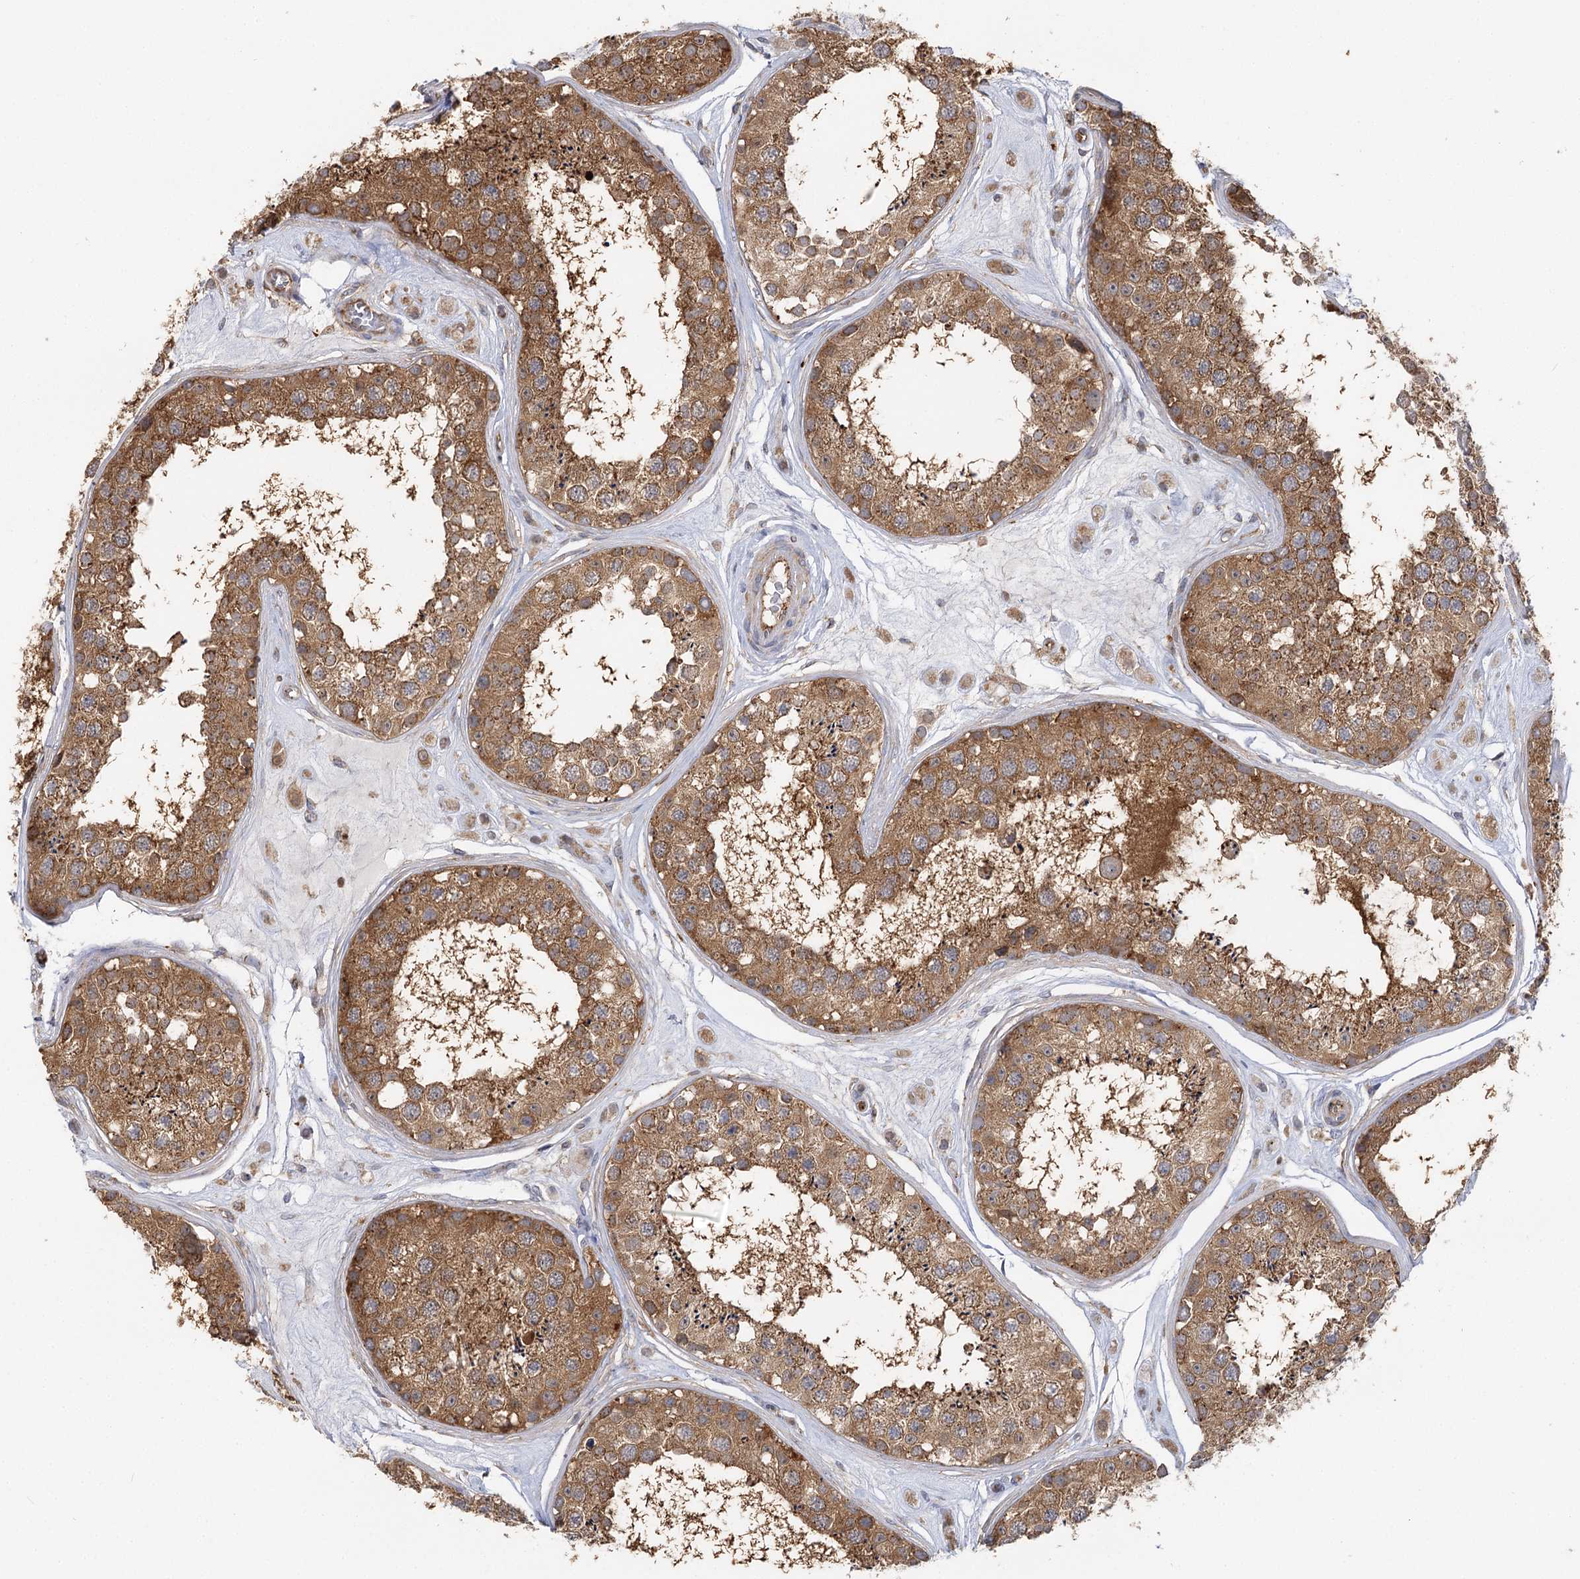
{"staining": {"intensity": "moderate", "quantity": ">75%", "location": "cytoplasmic/membranous"}, "tissue": "testis", "cell_type": "Cells in seminiferous ducts", "image_type": "normal", "snomed": [{"axis": "morphology", "description": "Normal tissue, NOS"}, {"axis": "topography", "description": "Testis"}], "caption": "About >75% of cells in seminiferous ducts in normal human testis display moderate cytoplasmic/membranous protein expression as visualized by brown immunohistochemical staining.", "gene": "SEC24B", "patient": {"sex": "male", "age": 25}}